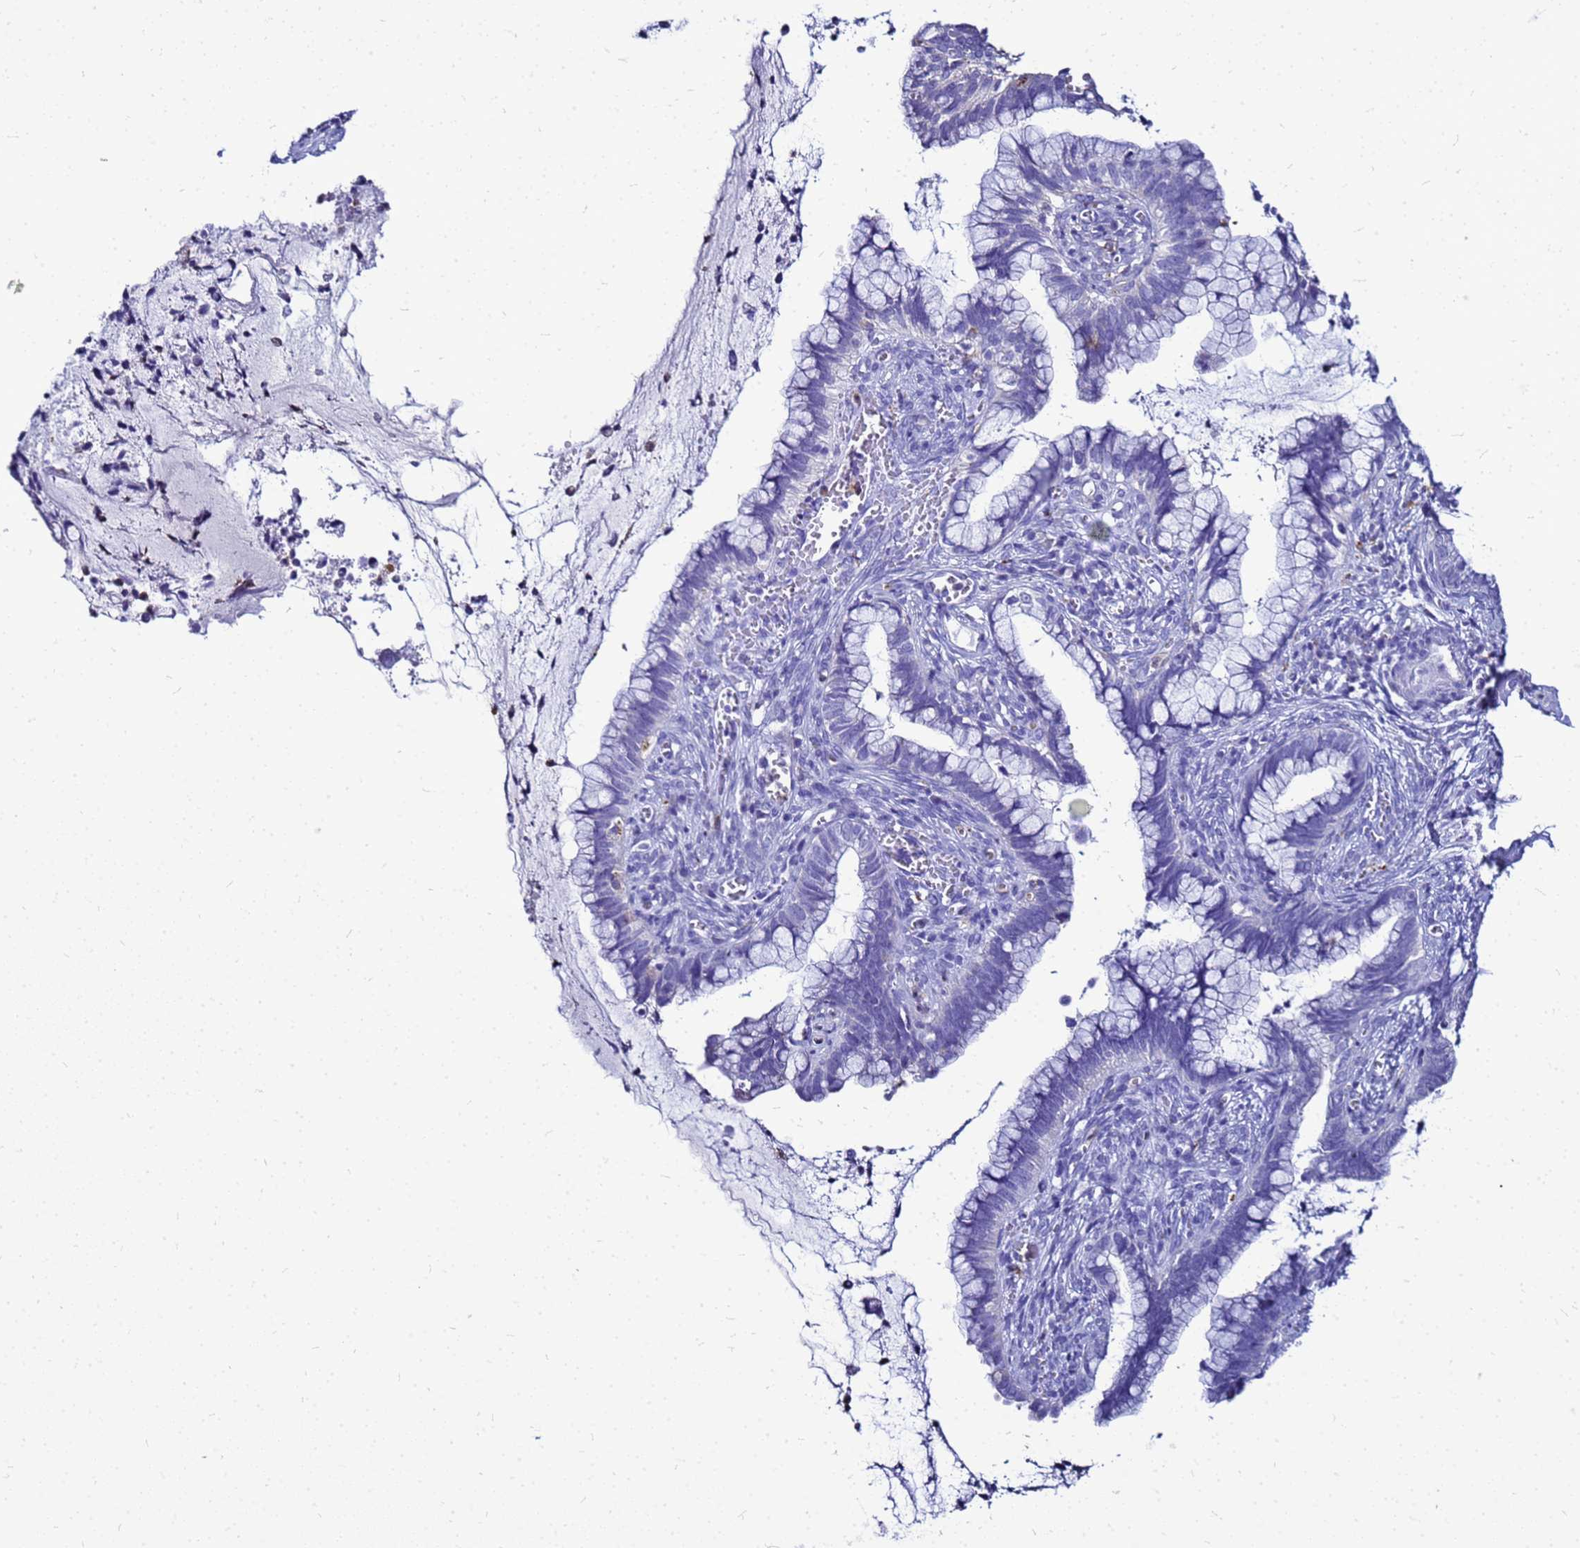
{"staining": {"intensity": "negative", "quantity": "none", "location": "none"}, "tissue": "cervical cancer", "cell_type": "Tumor cells", "image_type": "cancer", "snomed": [{"axis": "morphology", "description": "Adenocarcinoma, NOS"}, {"axis": "topography", "description": "Cervix"}], "caption": "The immunohistochemistry photomicrograph has no significant positivity in tumor cells of cervical cancer (adenocarcinoma) tissue.", "gene": "CSTA", "patient": {"sex": "female", "age": 44}}